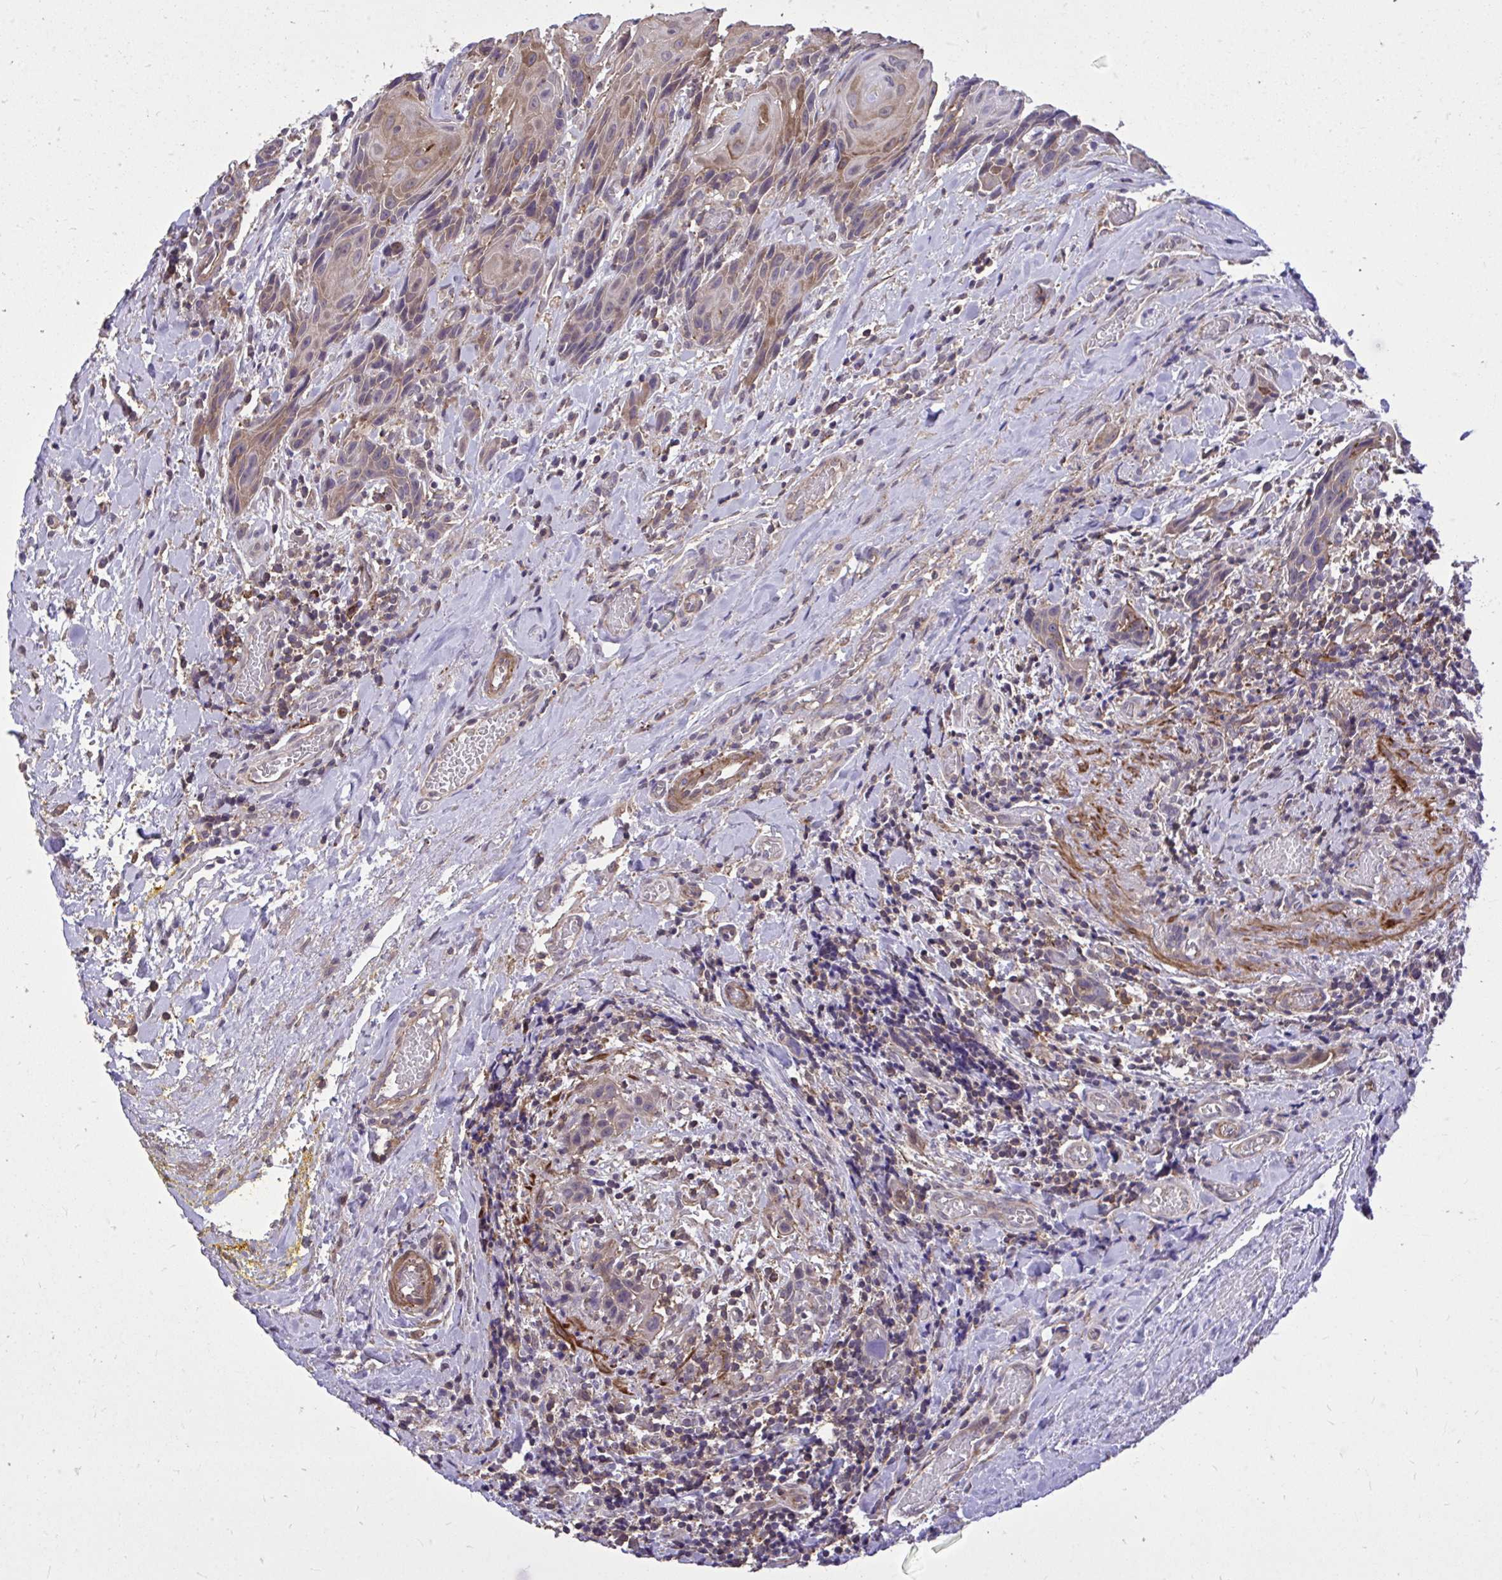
{"staining": {"intensity": "weak", "quantity": "25%-75%", "location": "cytoplasmic/membranous"}, "tissue": "head and neck cancer", "cell_type": "Tumor cells", "image_type": "cancer", "snomed": [{"axis": "morphology", "description": "Squamous cell carcinoma, NOS"}, {"axis": "topography", "description": "Oral tissue"}, {"axis": "topography", "description": "Head-Neck"}], "caption": "The histopathology image demonstrates immunohistochemical staining of head and neck cancer. There is weak cytoplasmic/membranous expression is seen in approximately 25%-75% of tumor cells. The staining is performed using DAB (3,3'-diaminobenzidine) brown chromogen to label protein expression. The nuclei are counter-stained blue using hematoxylin.", "gene": "IGFL2", "patient": {"sex": "male", "age": 49}}